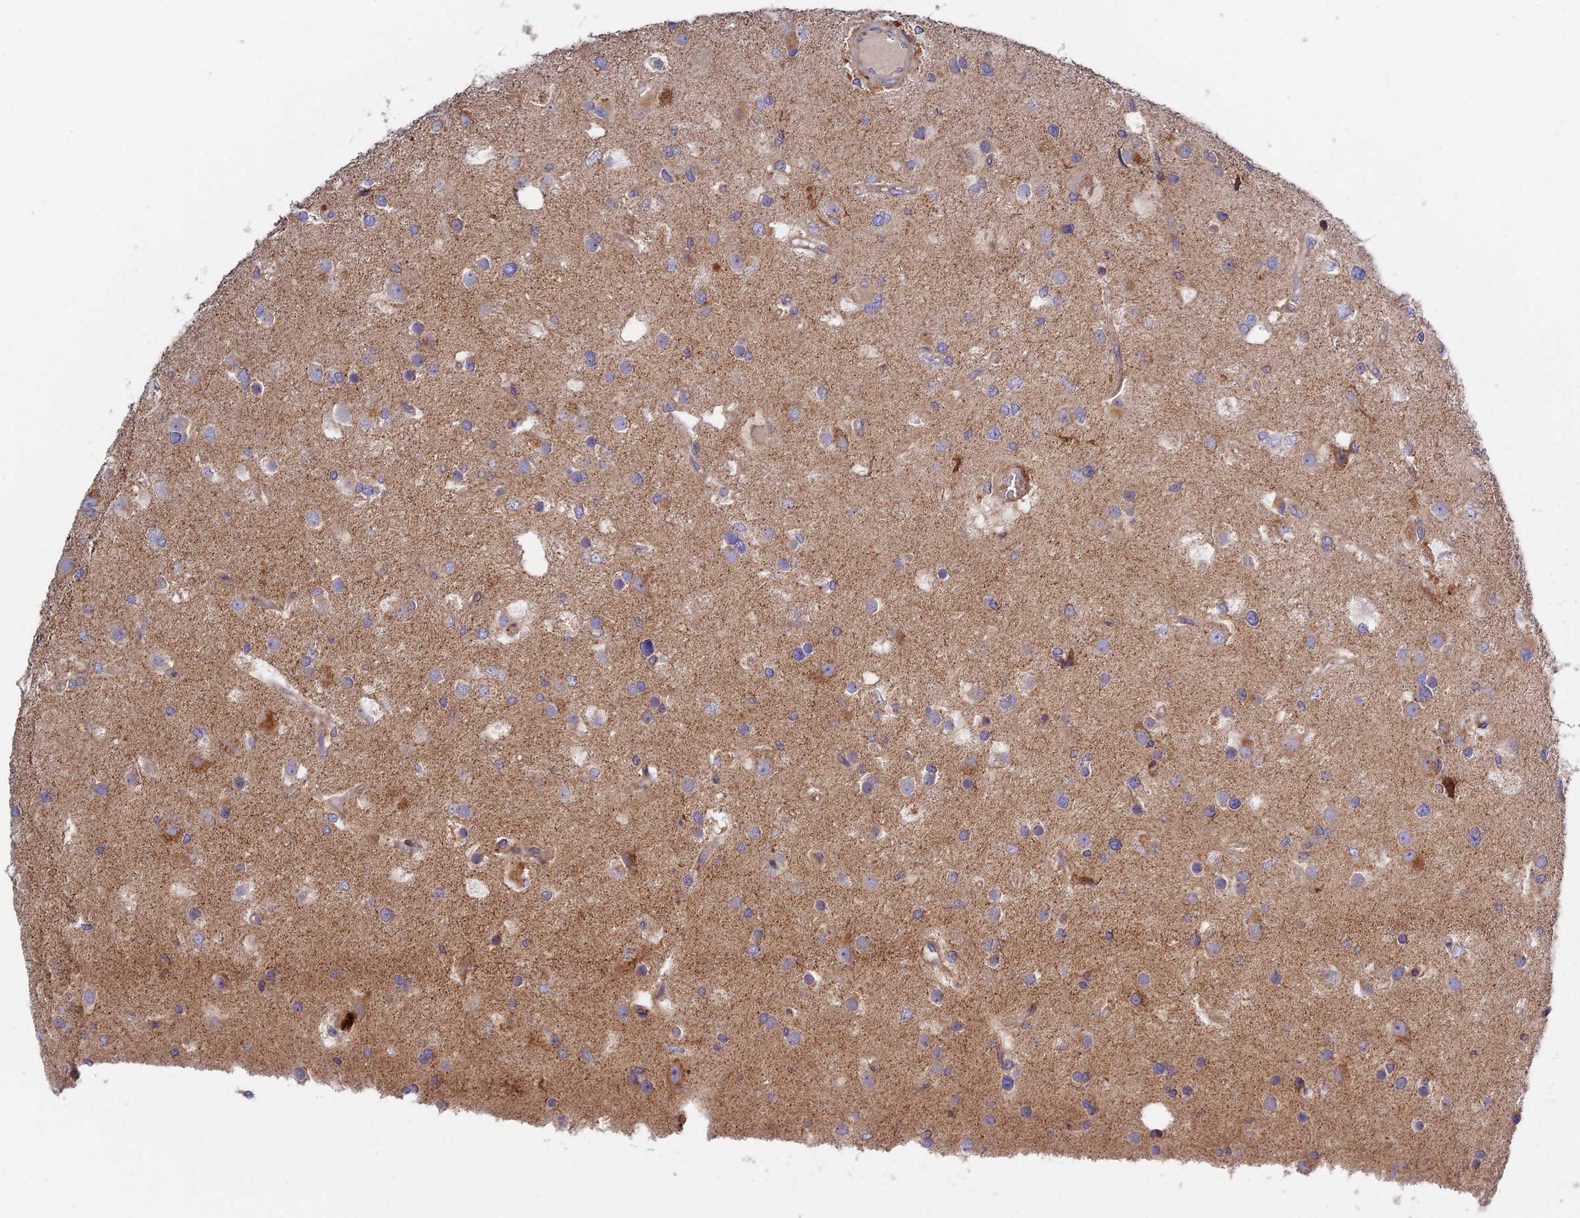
{"staining": {"intensity": "moderate", "quantity": "<25%", "location": "cytoplasmic/membranous"}, "tissue": "glioma", "cell_type": "Tumor cells", "image_type": "cancer", "snomed": [{"axis": "morphology", "description": "Glioma, malignant, High grade"}, {"axis": "topography", "description": "Brain"}], "caption": "This is an image of immunohistochemistry staining of glioma, which shows moderate expression in the cytoplasmic/membranous of tumor cells.", "gene": "FUOM", "patient": {"sex": "male", "age": 53}}